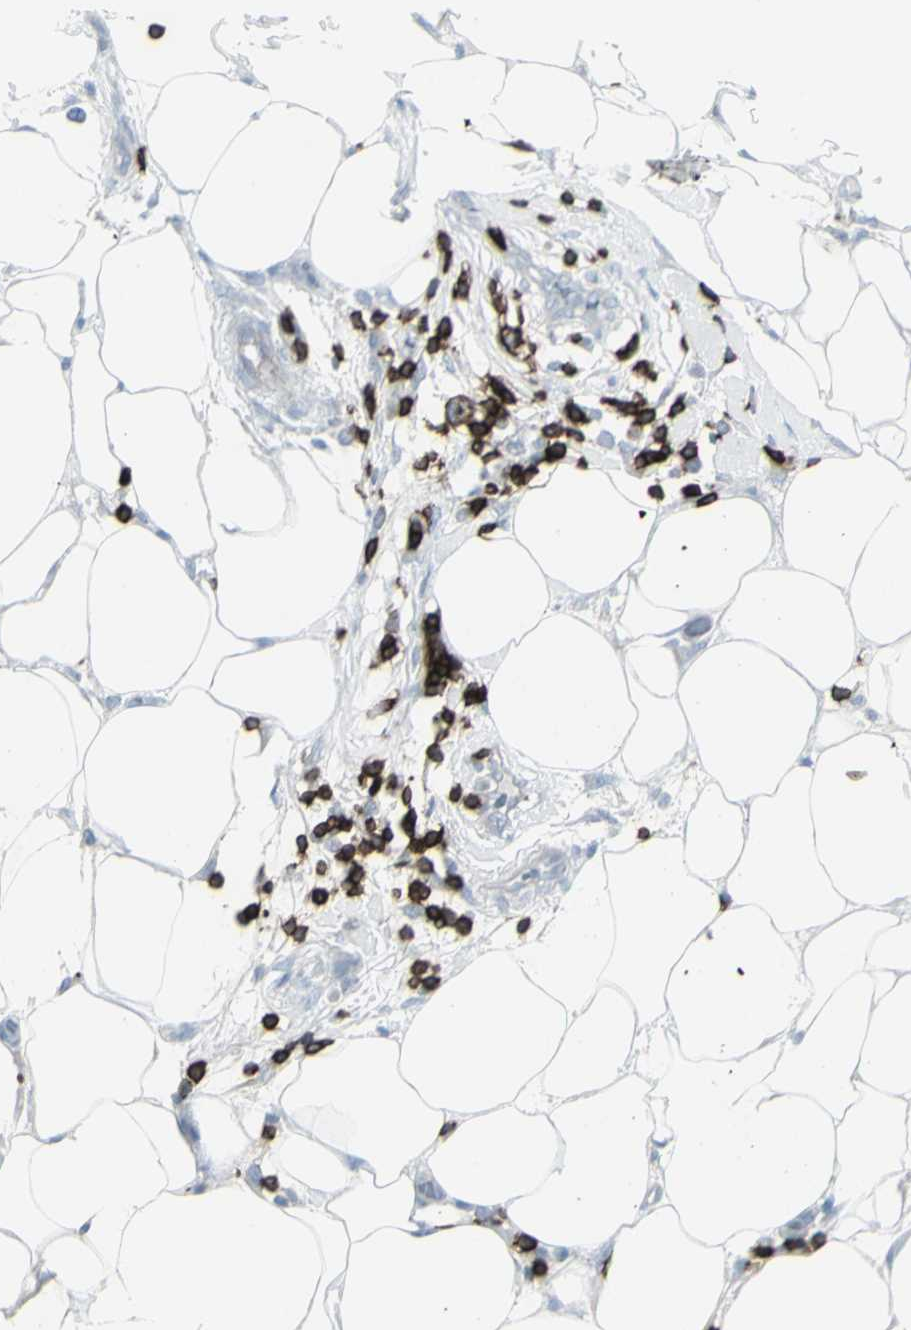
{"staining": {"intensity": "negative", "quantity": "none", "location": "none"}, "tissue": "pancreatic cancer", "cell_type": "Tumor cells", "image_type": "cancer", "snomed": [{"axis": "morphology", "description": "Adenocarcinoma, NOS"}, {"axis": "topography", "description": "Pancreas"}], "caption": "The photomicrograph demonstrates no significant staining in tumor cells of adenocarcinoma (pancreatic).", "gene": "CD247", "patient": {"sex": "female", "age": 71}}